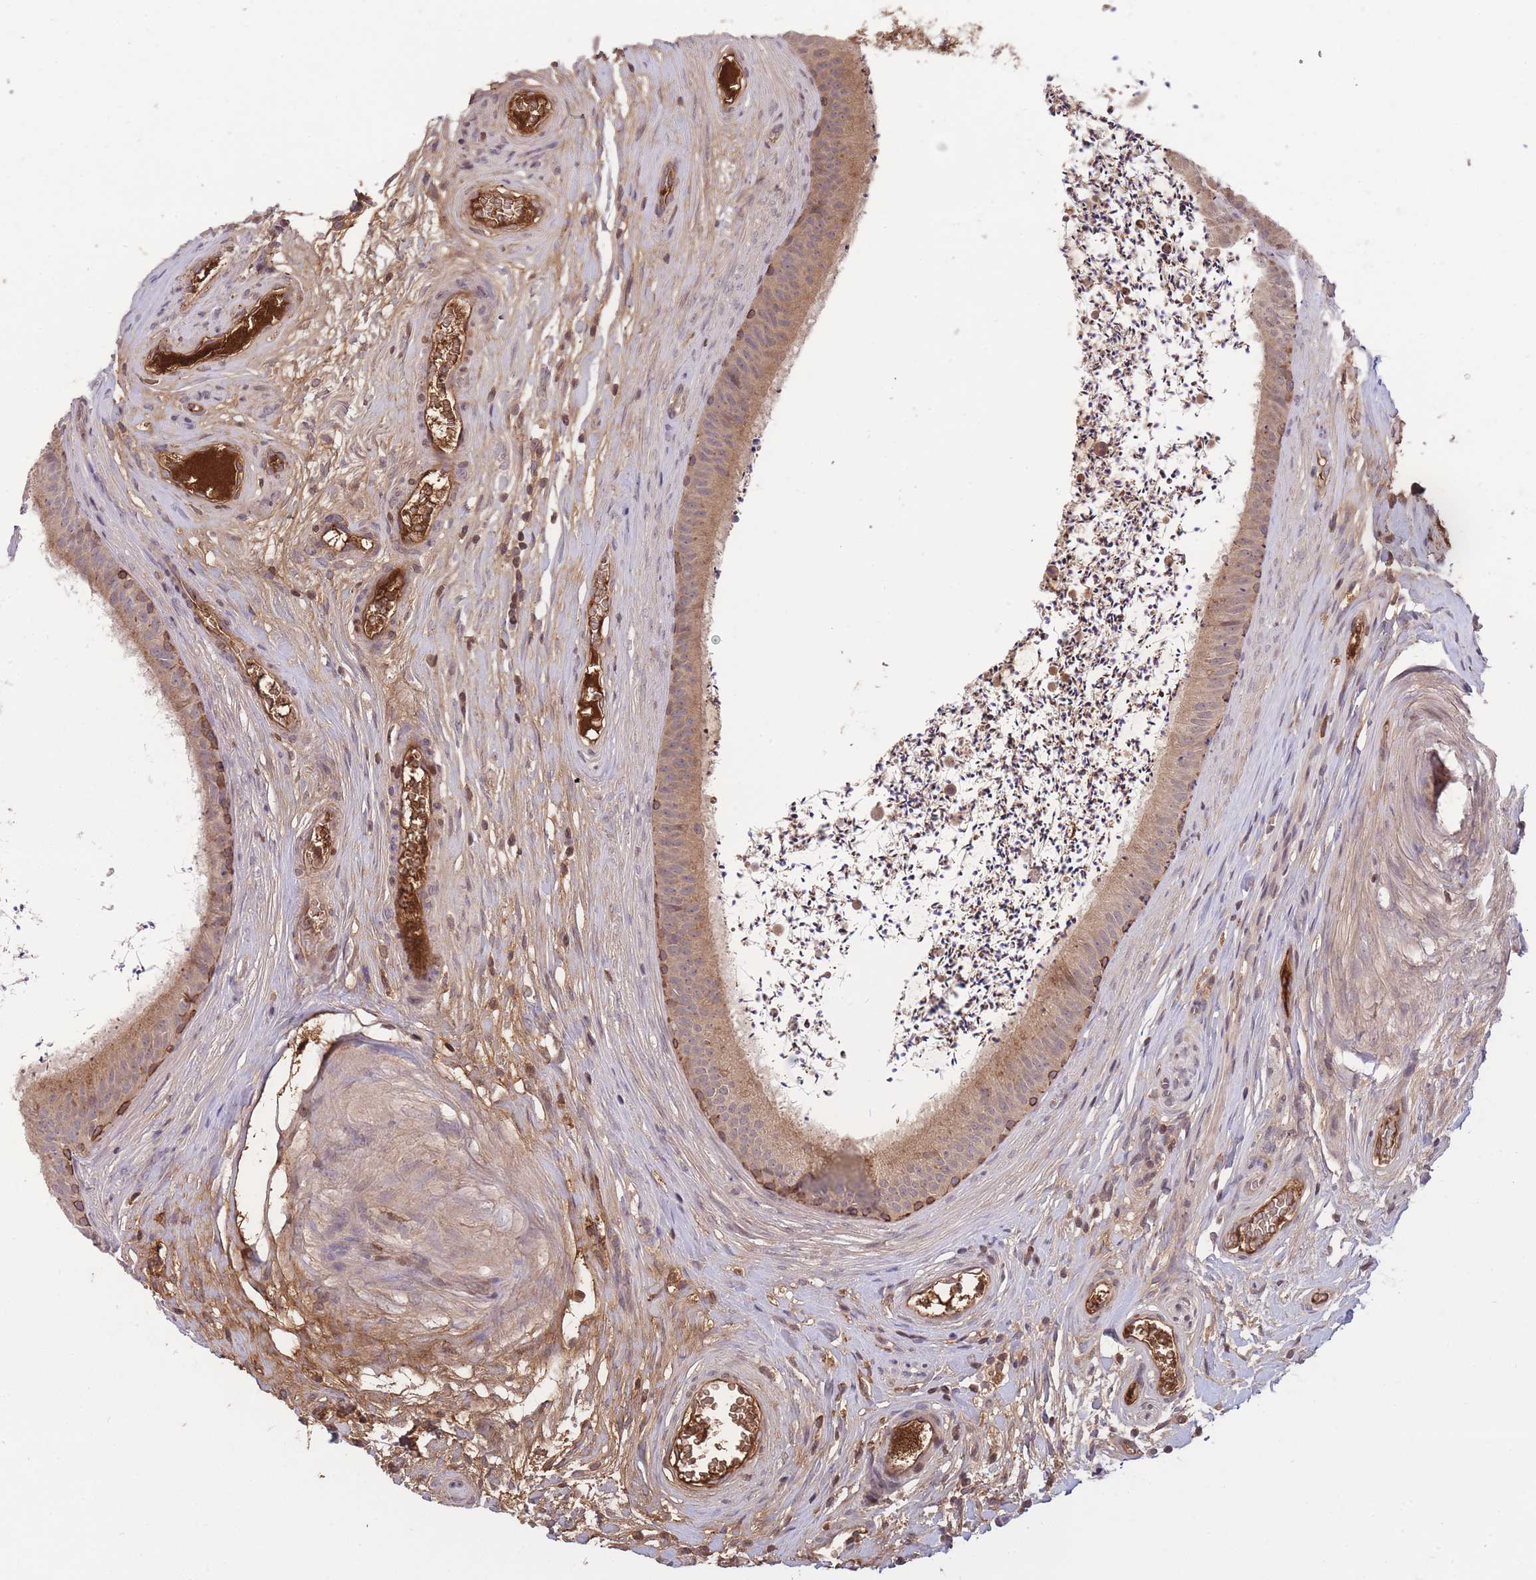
{"staining": {"intensity": "moderate", "quantity": "<25%", "location": "cytoplasmic/membranous"}, "tissue": "epididymis", "cell_type": "Glandular cells", "image_type": "normal", "snomed": [{"axis": "morphology", "description": "Normal tissue, NOS"}, {"axis": "topography", "description": "Testis"}, {"axis": "topography", "description": "Epididymis"}], "caption": "Epididymis stained with DAB immunohistochemistry (IHC) demonstrates low levels of moderate cytoplasmic/membranous expression in approximately <25% of glandular cells.", "gene": "RALGDS", "patient": {"sex": "male", "age": 41}}